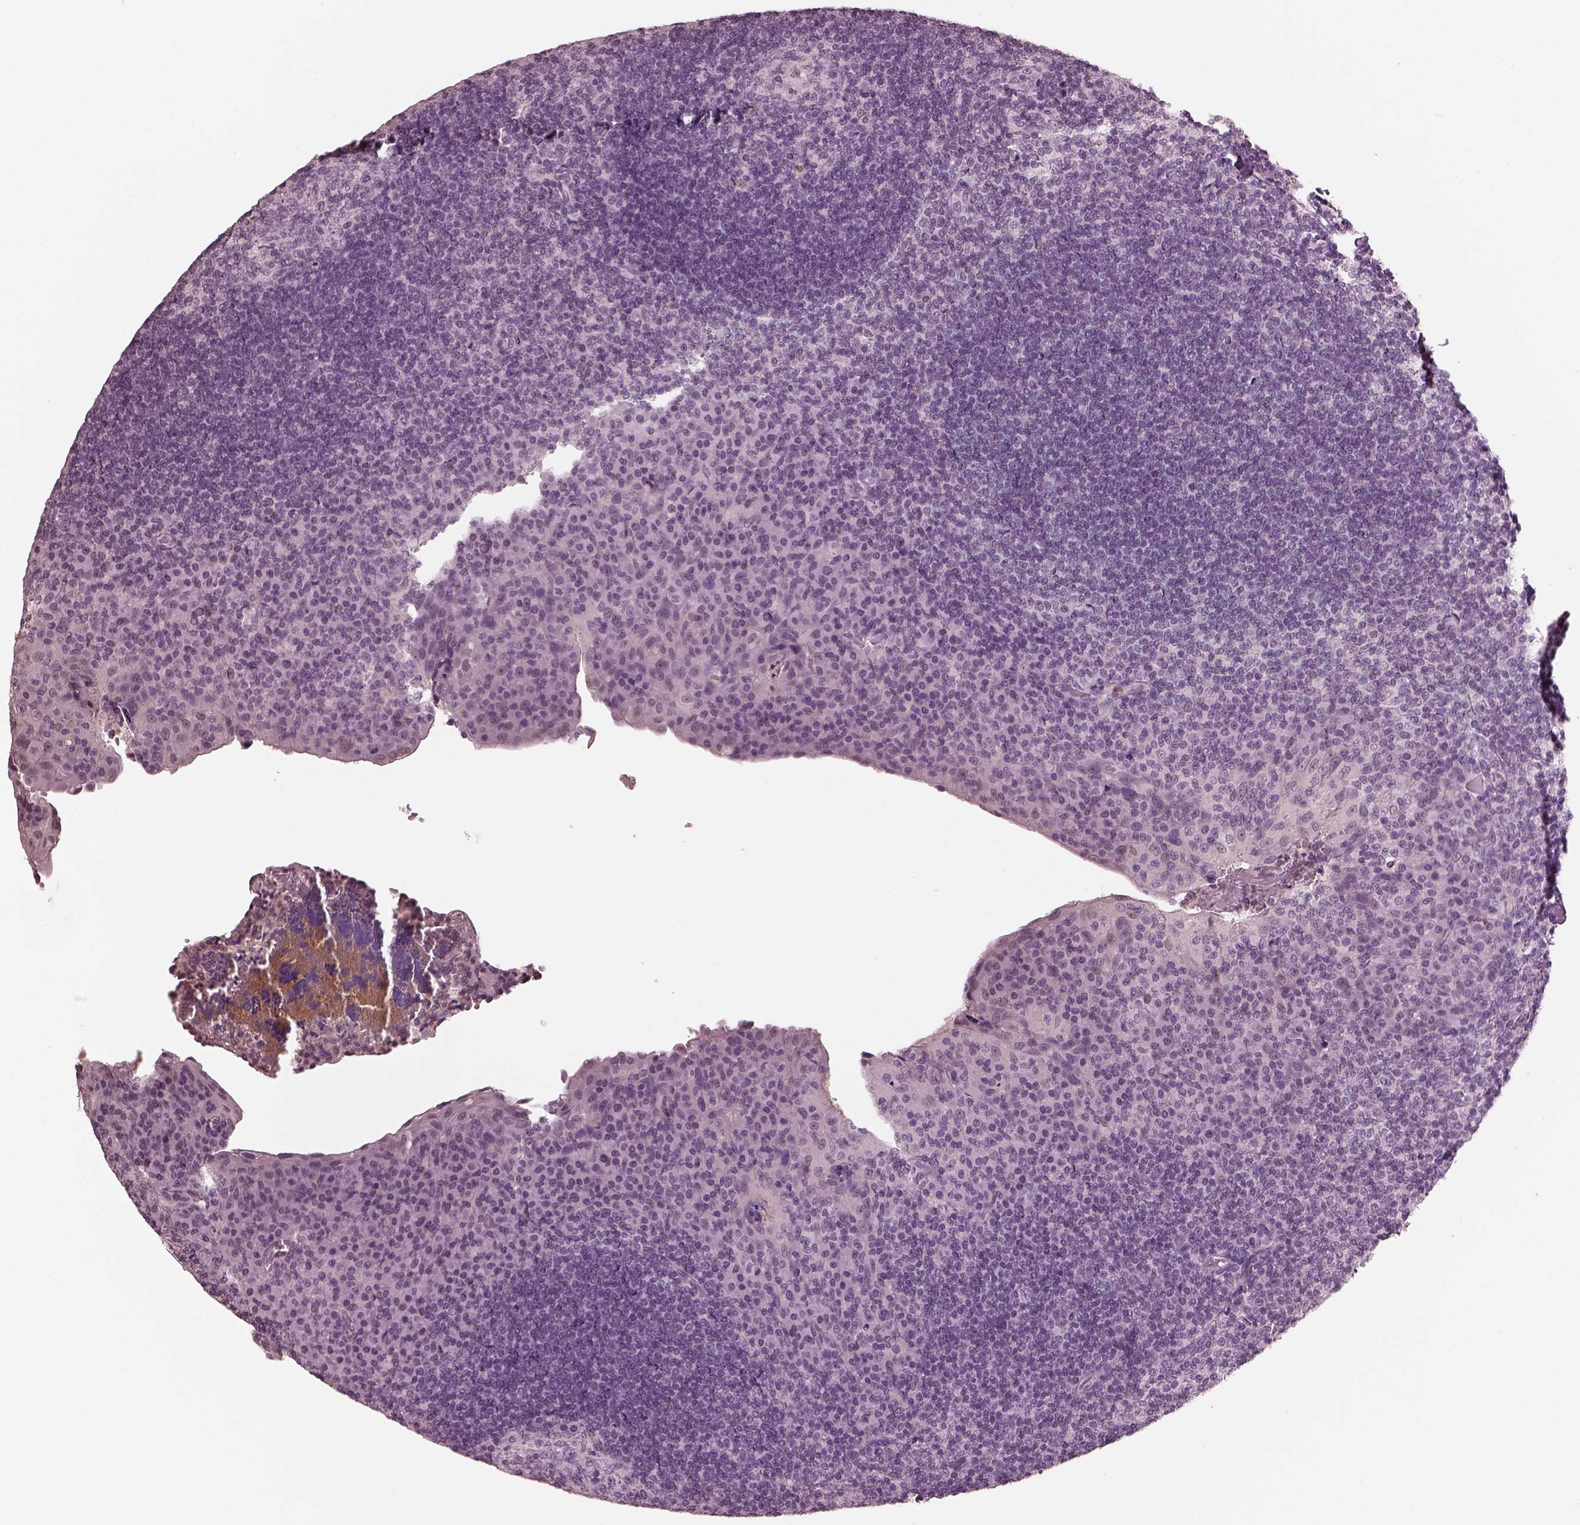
{"staining": {"intensity": "negative", "quantity": "none", "location": "none"}, "tissue": "tonsil", "cell_type": "Germinal center cells", "image_type": "normal", "snomed": [{"axis": "morphology", "description": "Normal tissue, NOS"}, {"axis": "topography", "description": "Tonsil"}], "caption": "Immunohistochemistry of unremarkable tonsil reveals no expression in germinal center cells.", "gene": "TSKS", "patient": {"sex": "male", "age": 17}}